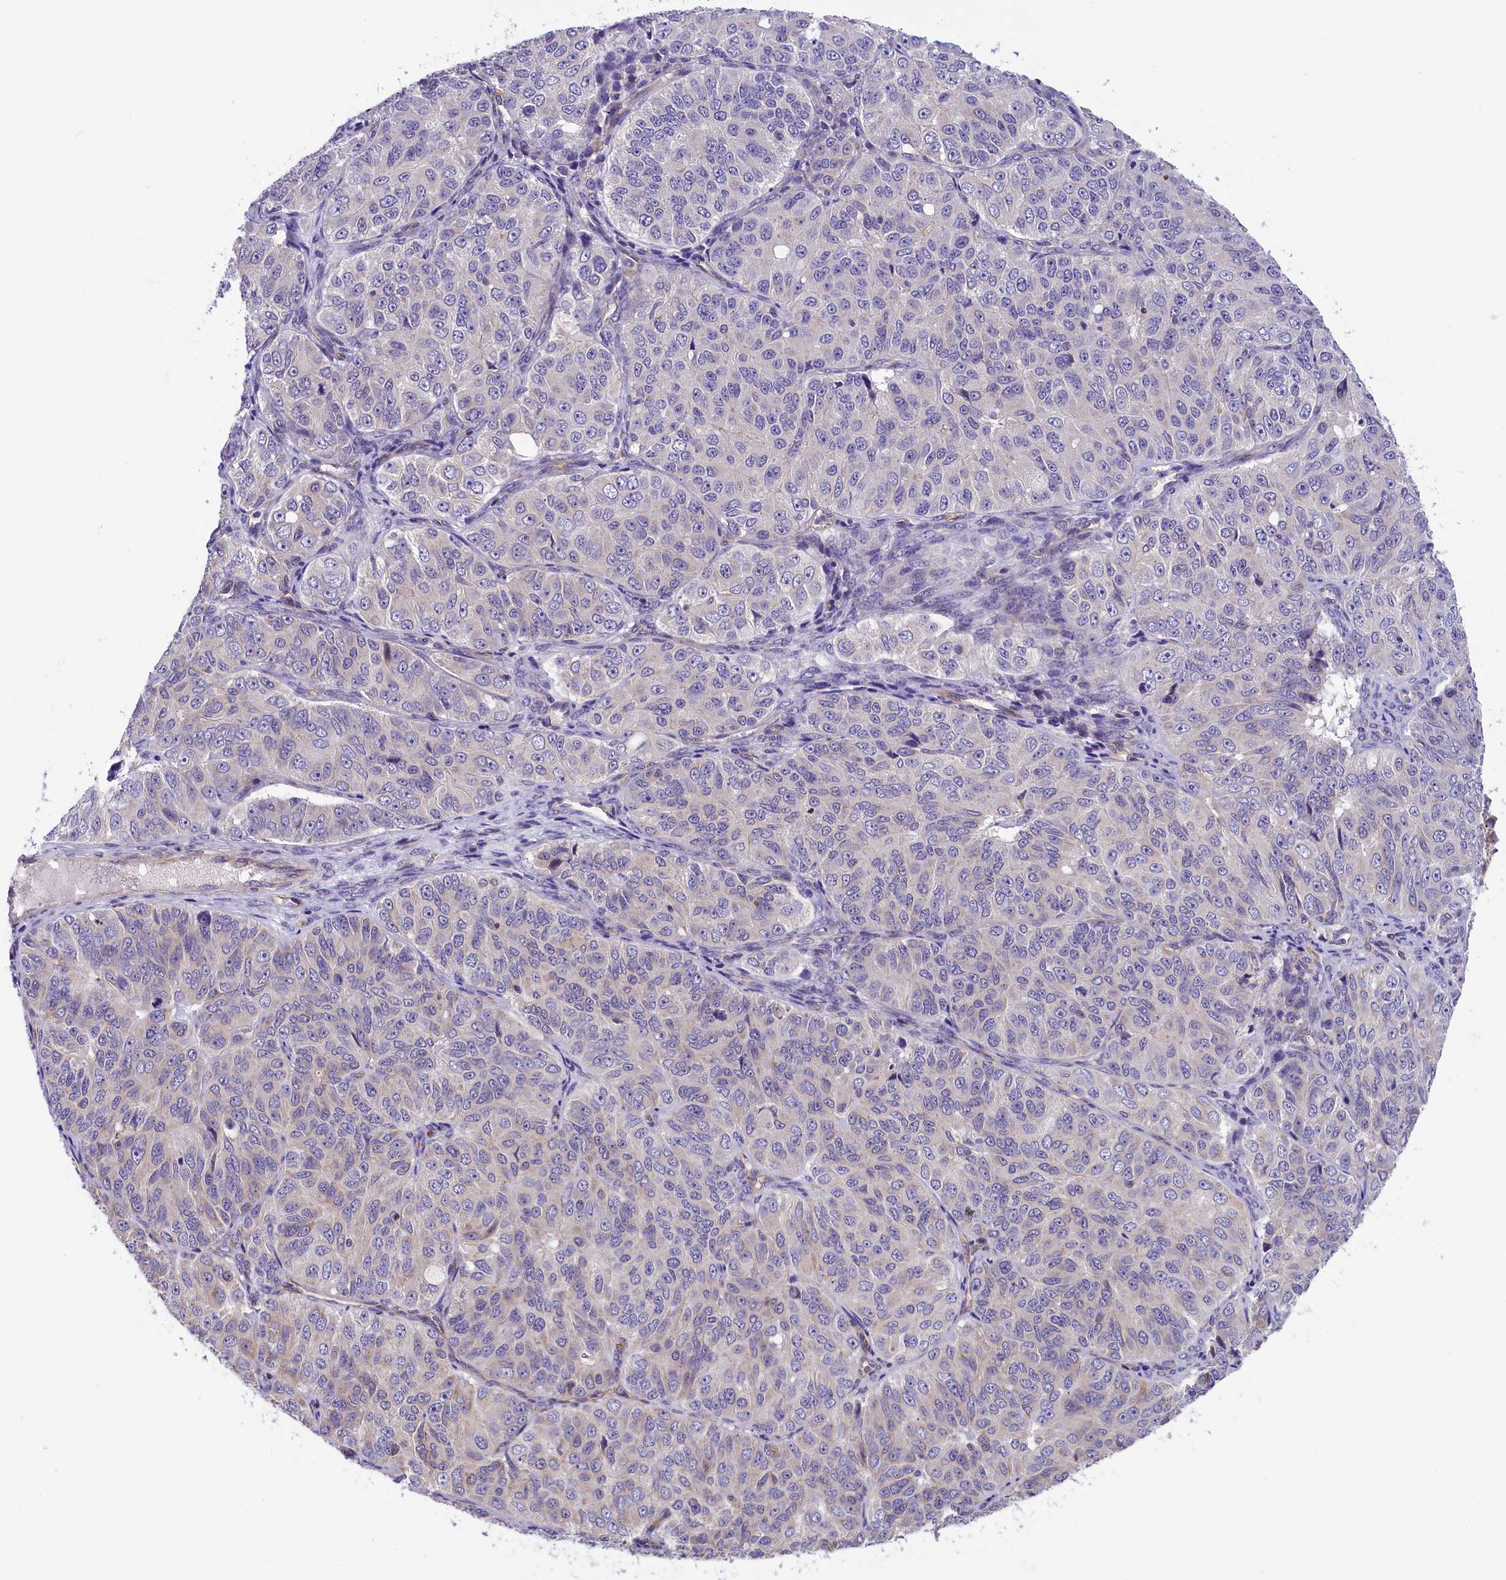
{"staining": {"intensity": "negative", "quantity": "none", "location": "none"}, "tissue": "ovarian cancer", "cell_type": "Tumor cells", "image_type": "cancer", "snomed": [{"axis": "morphology", "description": "Carcinoma, endometroid"}, {"axis": "topography", "description": "Ovary"}], "caption": "Immunohistochemistry image of neoplastic tissue: human ovarian cancer (endometroid carcinoma) stained with DAB (3,3'-diaminobenzidine) reveals no significant protein positivity in tumor cells.", "gene": "DNAJB9", "patient": {"sex": "female", "age": 51}}